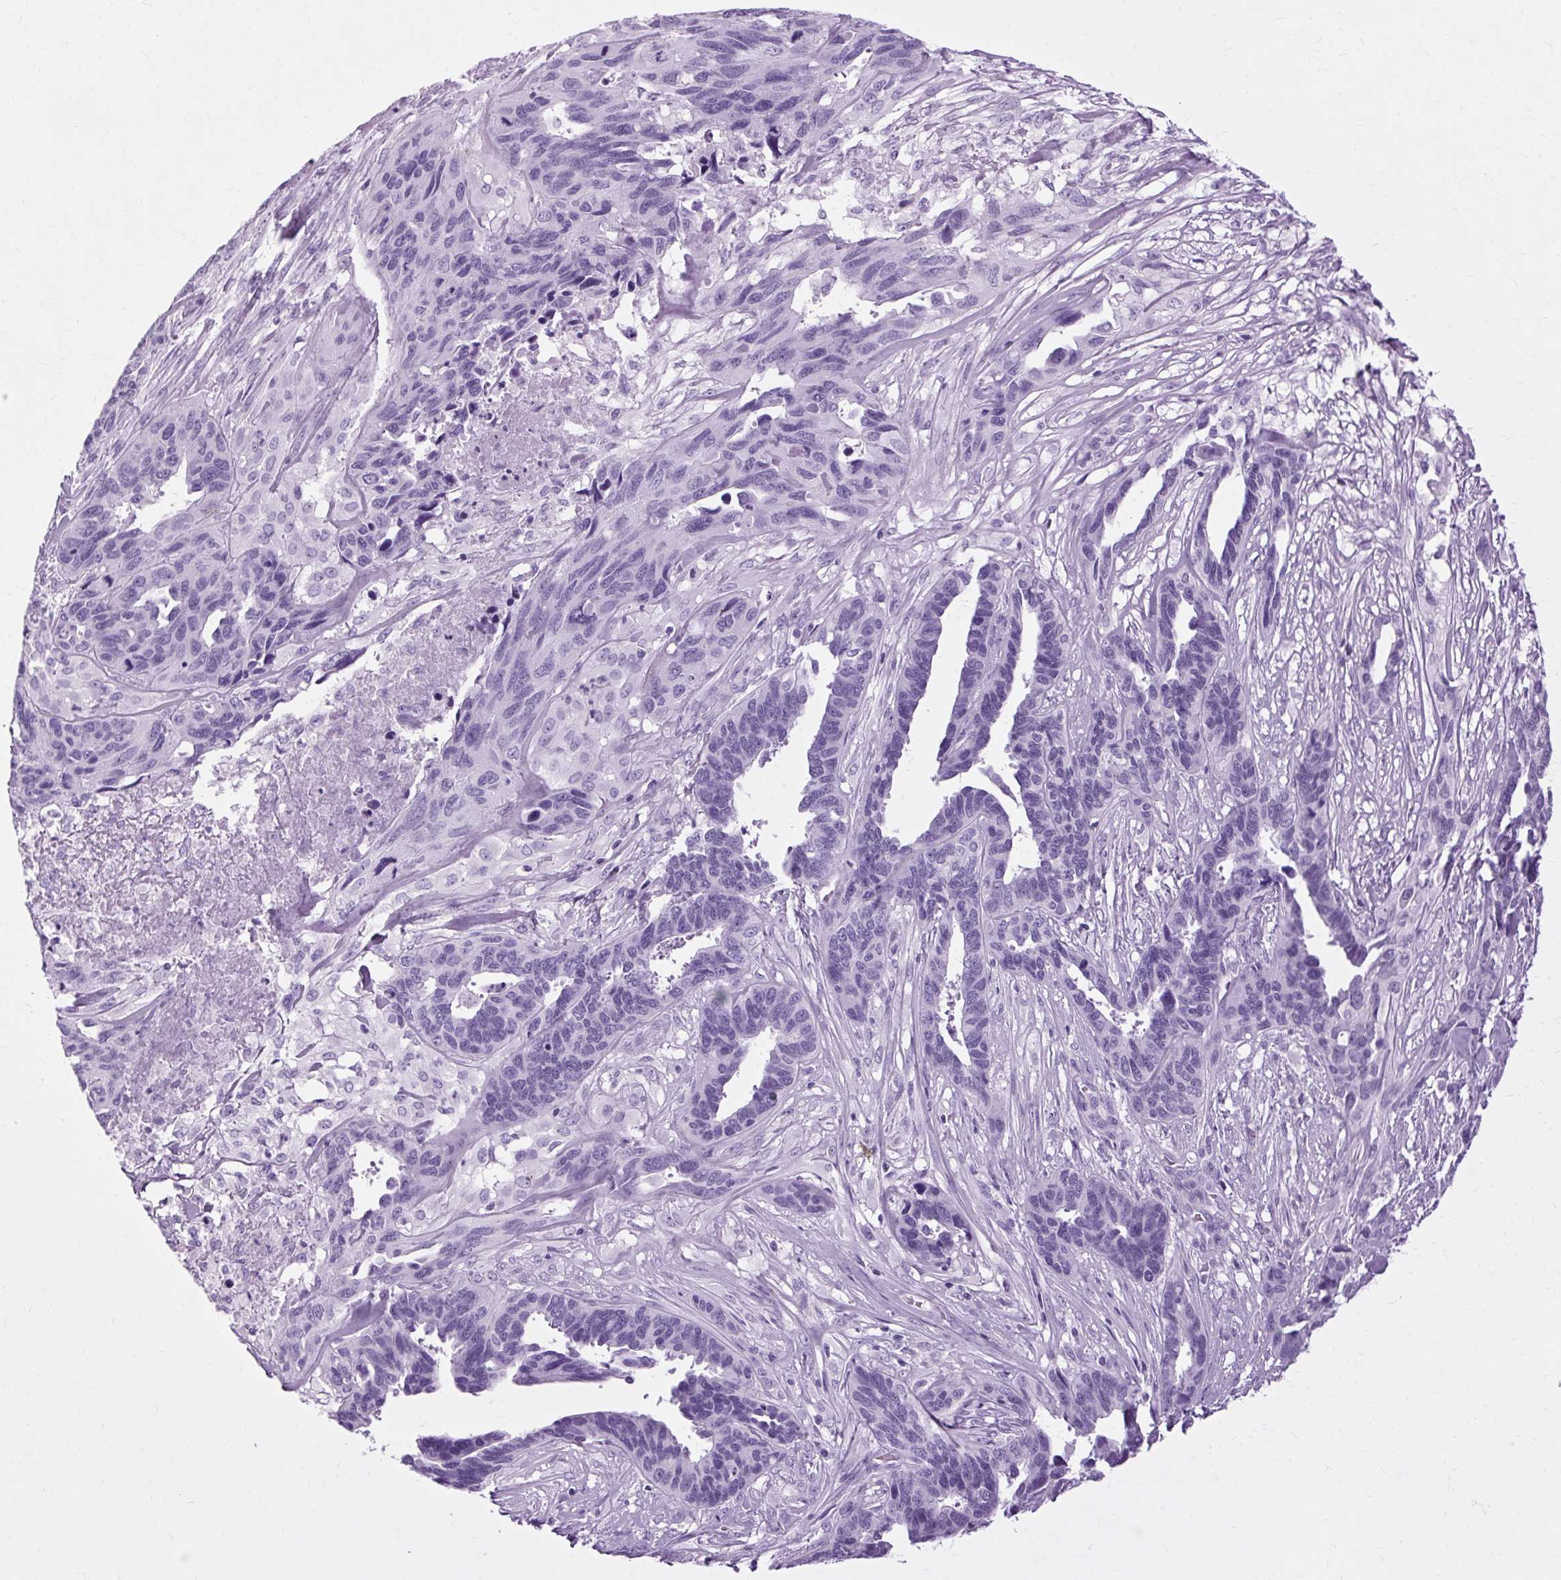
{"staining": {"intensity": "negative", "quantity": "none", "location": "none"}, "tissue": "ovarian cancer", "cell_type": "Tumor cells", "image_type": "cancer", "snomed": [{"axis": "morphology", "description": "Cystadenocarcinoma, serous, NOS"}, {"axis": "topography", "description": "Ovary"}], "caption": "Tumor cells are negative for brown protein staining in serous cystadenocarcinoma (ovarian).", "gene": "OOEP", "patient": {"sex": "female", "age": 64}}